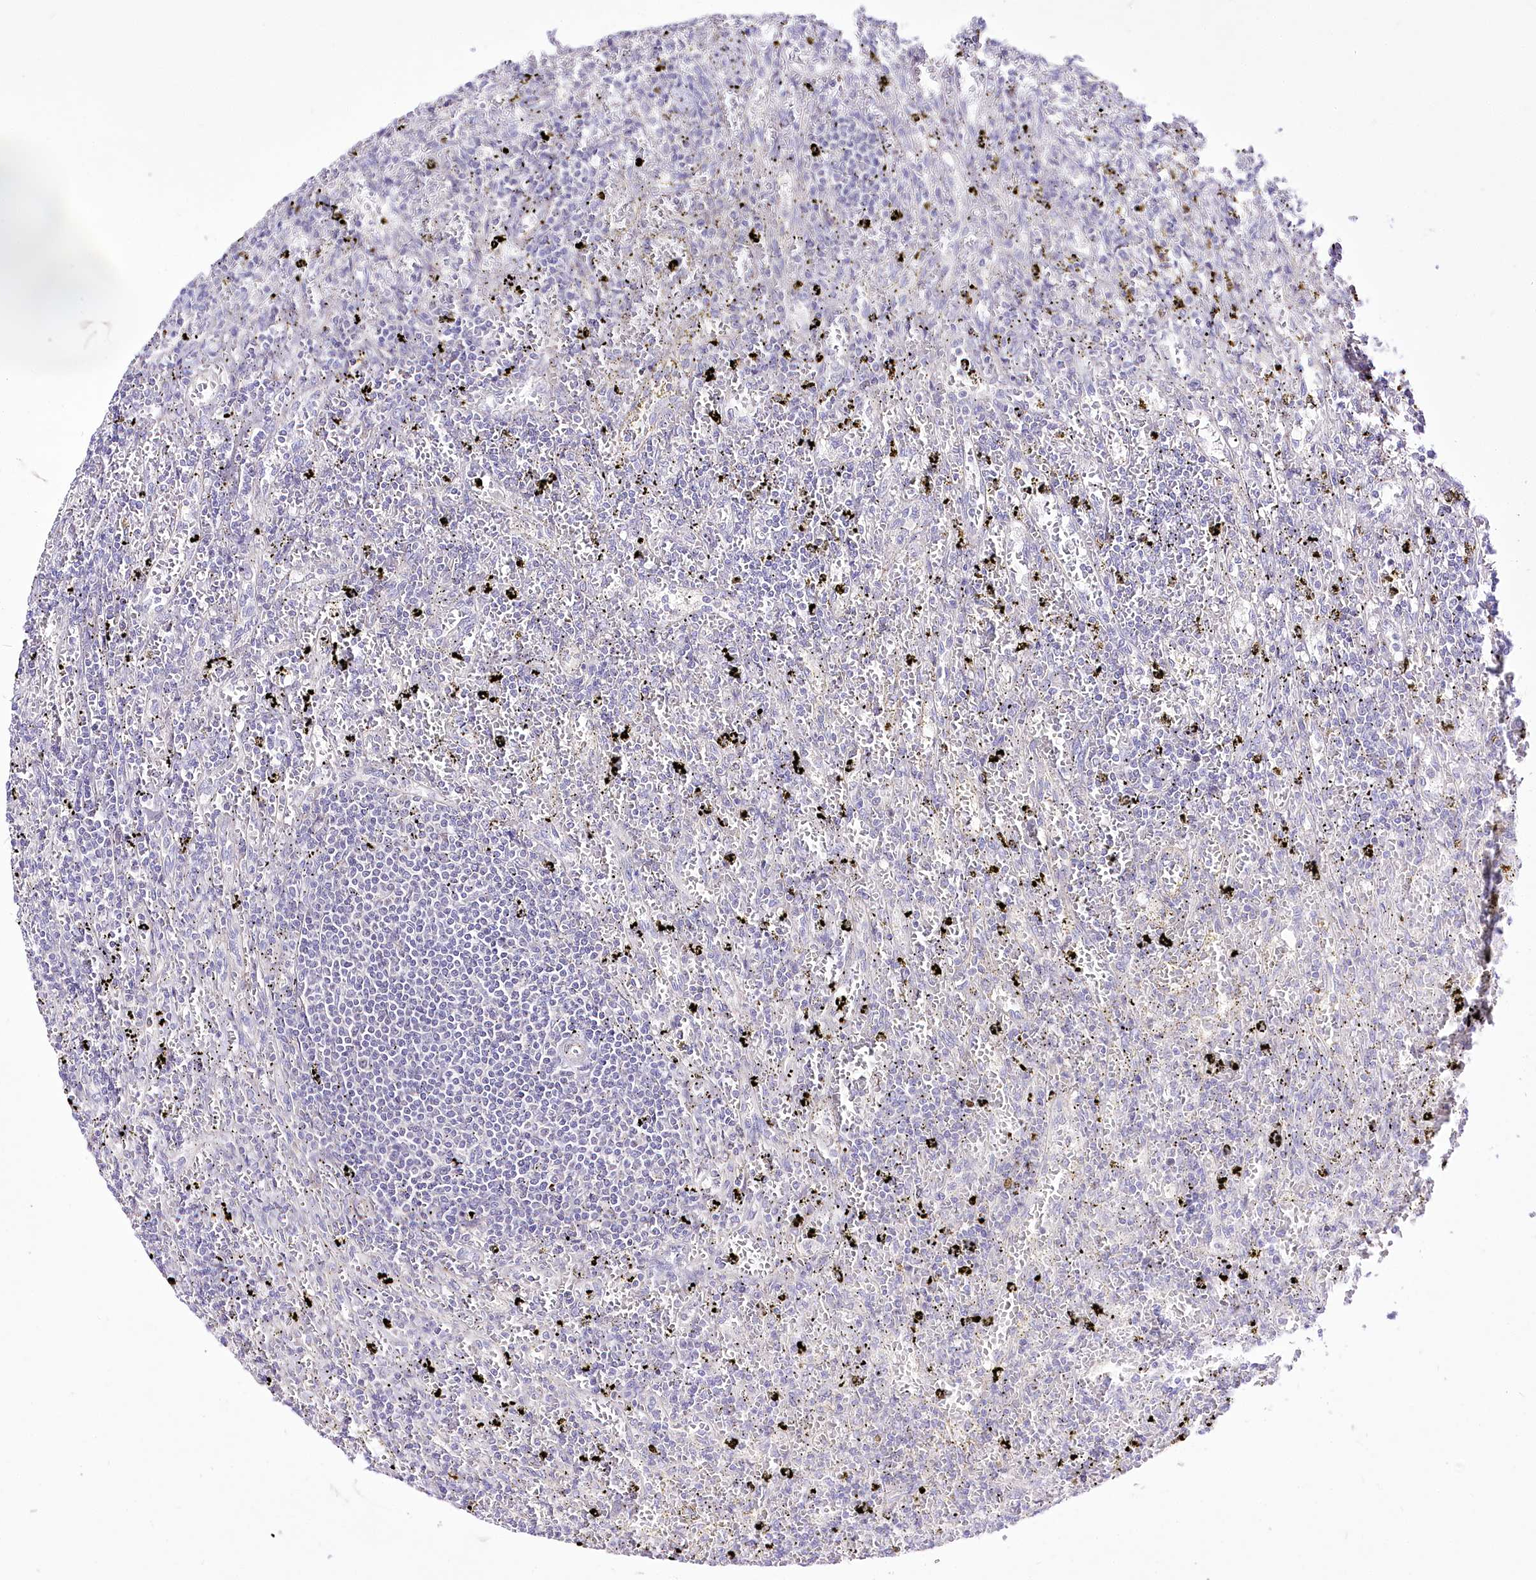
{"staining": {"intensity": "negative", "quantity": "none", "location": "none"}, "tissue": "lymphoma", "cell_type": "Tumor cells", "image_type": "cancer", "snomed": [{"axis": "morphology", "description": "Malignant lymphoma, non-Hodgkin's type, Low grade"}, {"axis": "topography", "description": "Spleen"}], "caption": "A photomicrograph of human lymphoma is negative for staining in tumor cells. The staining is performed using DAB brown chromogen with nuclei counter-stained in using hematoxylin.", "gene": "HELT", "patient": {"sex": "male", "age": 76}}